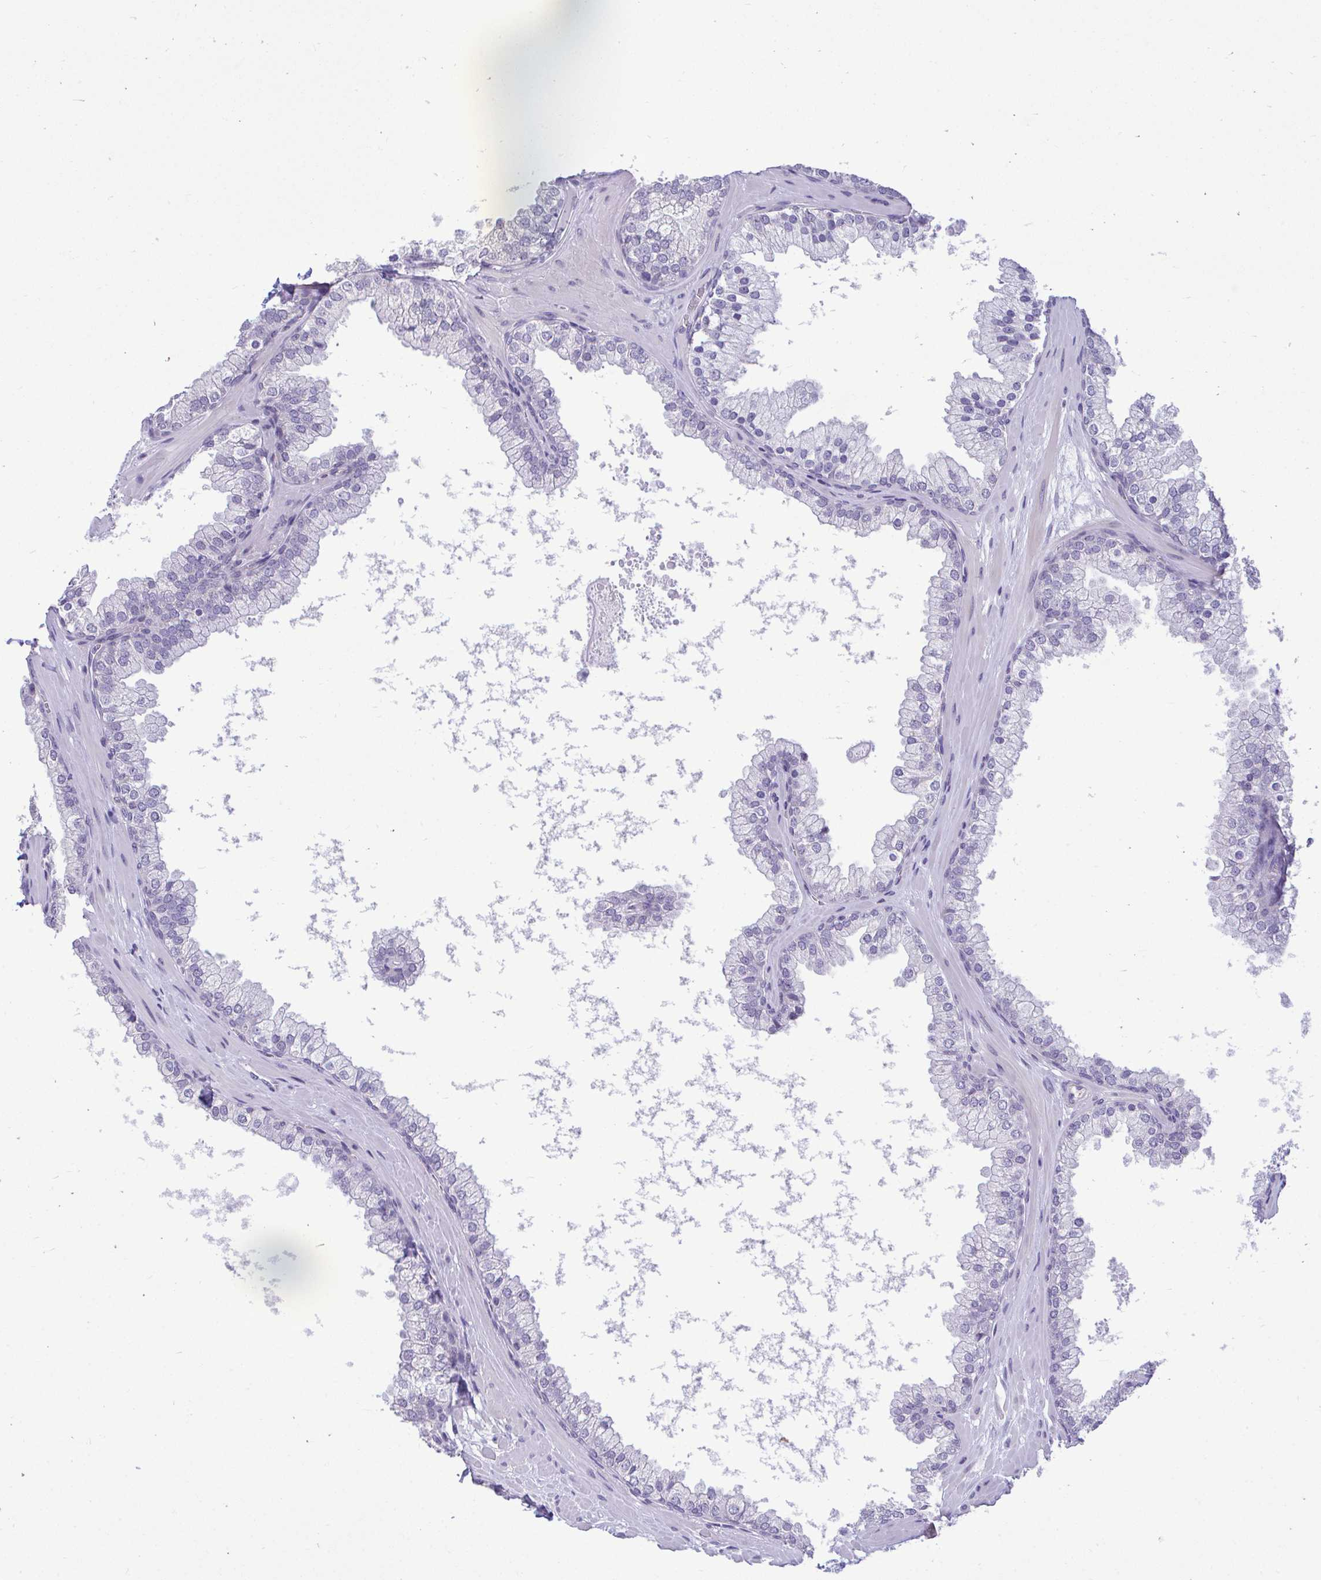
{"staining": {"intensity": "negative", "quantity": "none", "location": "none"}, "tissue": "prostate", "cell_type": "Glandular cells", "image_type": "normal", "snomed": [{"axis": "morphology", "description": "Normal tissue, NOS"}, {"axis": "topography", "description": "Prostate"}, {"axis": "topography", "description": "Peripheral nerve tissue"}], "caption": "High power microscopy histopathology image of an immunohistochemistry (IHC) histopathology image of normal prostate, revealing no significant expression in glandular cells. (DAB (3,3'-diaminobenzidine) IHC visualized using brightfield microscopy, high magnification).", "gene": "PIGK", "patient": {"sex": "male", "age": 61}}